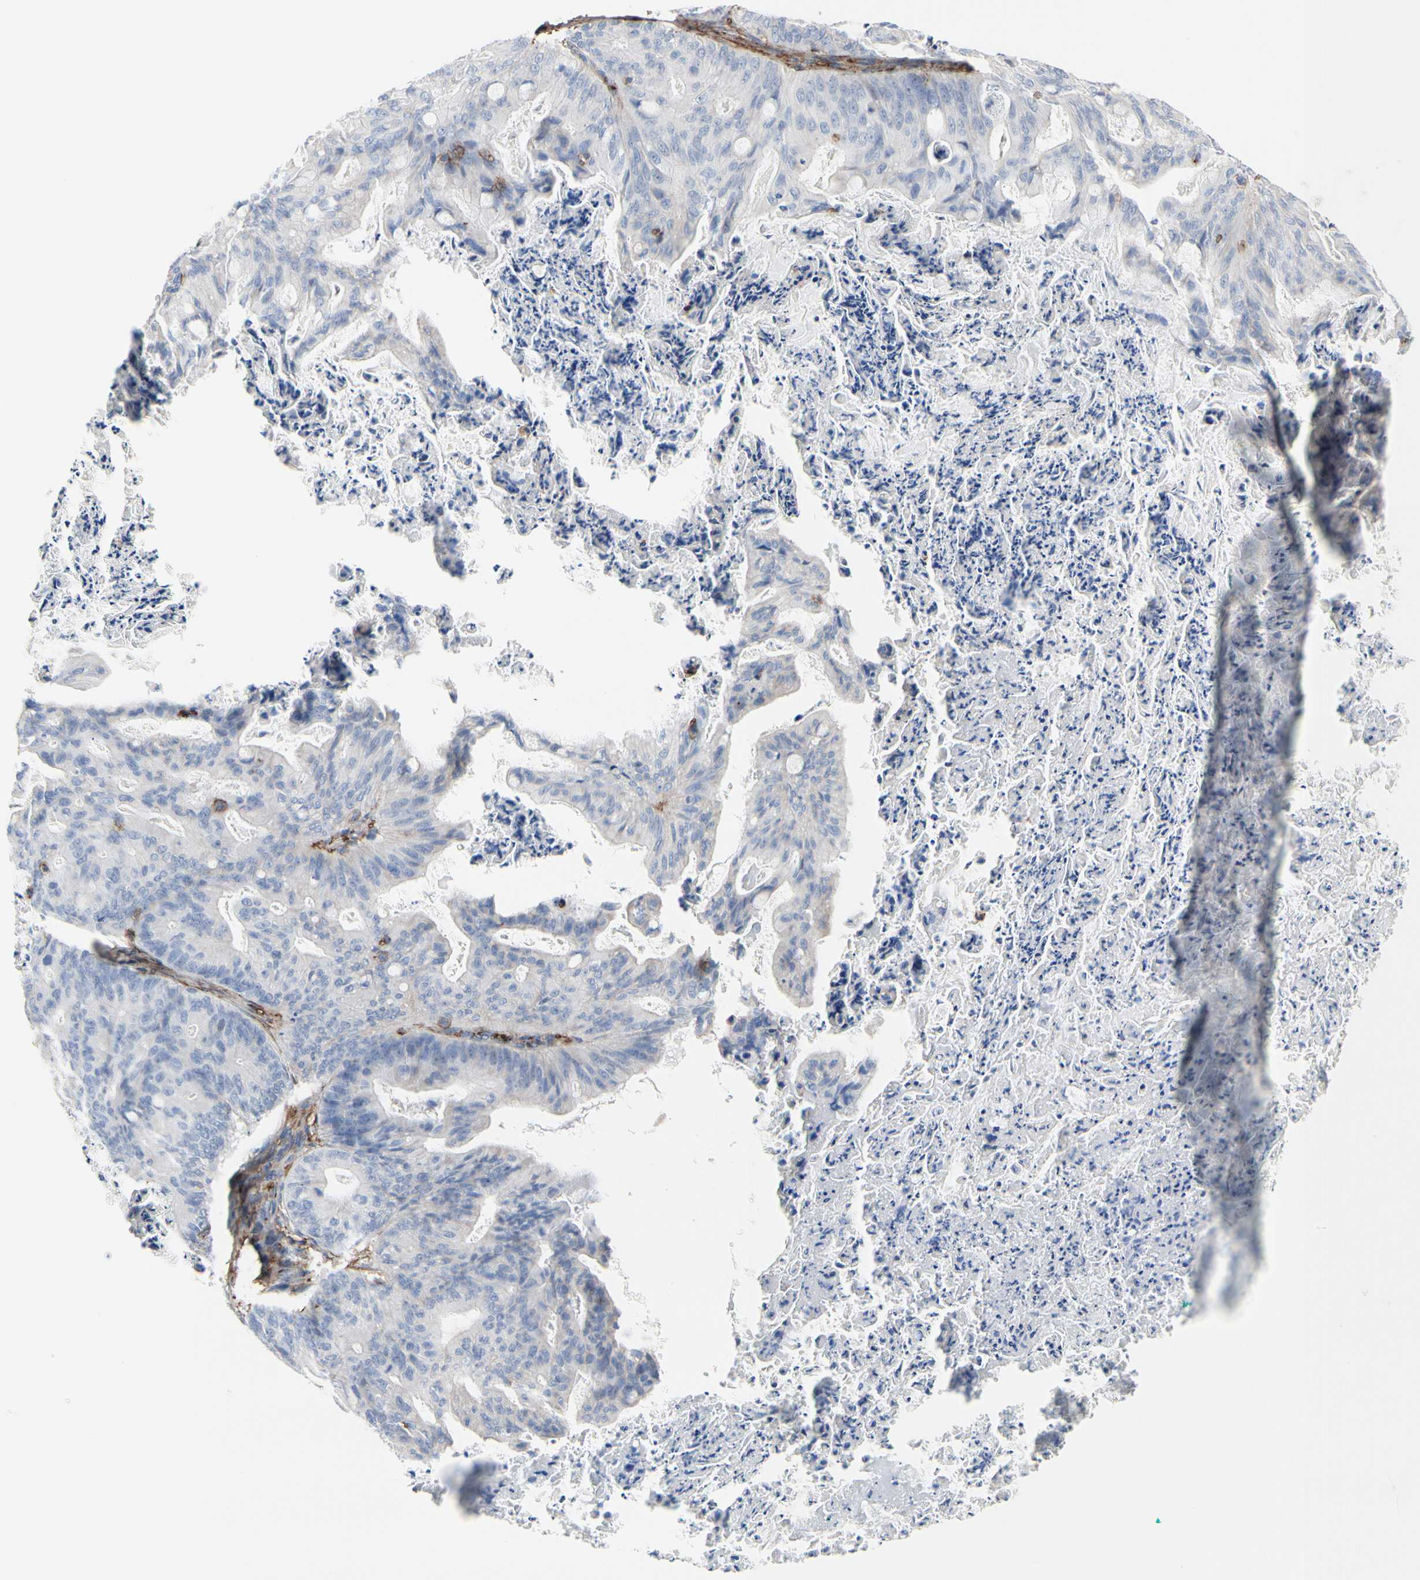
{"staining": {"intensity": "negative", "quantity": "none", "location": "none"}, "tissue": "ovarian cancer", "cell_type": "Tumor cells", "image_type": "cancer", "snomed": [{"axis": "morphology", "description": "Cystadenocarcinoma, mucinous, NOS"}, {"axis": "topography", "description": "Ovary"}], "caption": "Mucinous cystadenocarcinoma (ovarian) stained for a protein using immunohistochemistry reveals no staining tumor cells.", "gene": "ANXA6", "patient": {"sex": "female", "age": 36}}